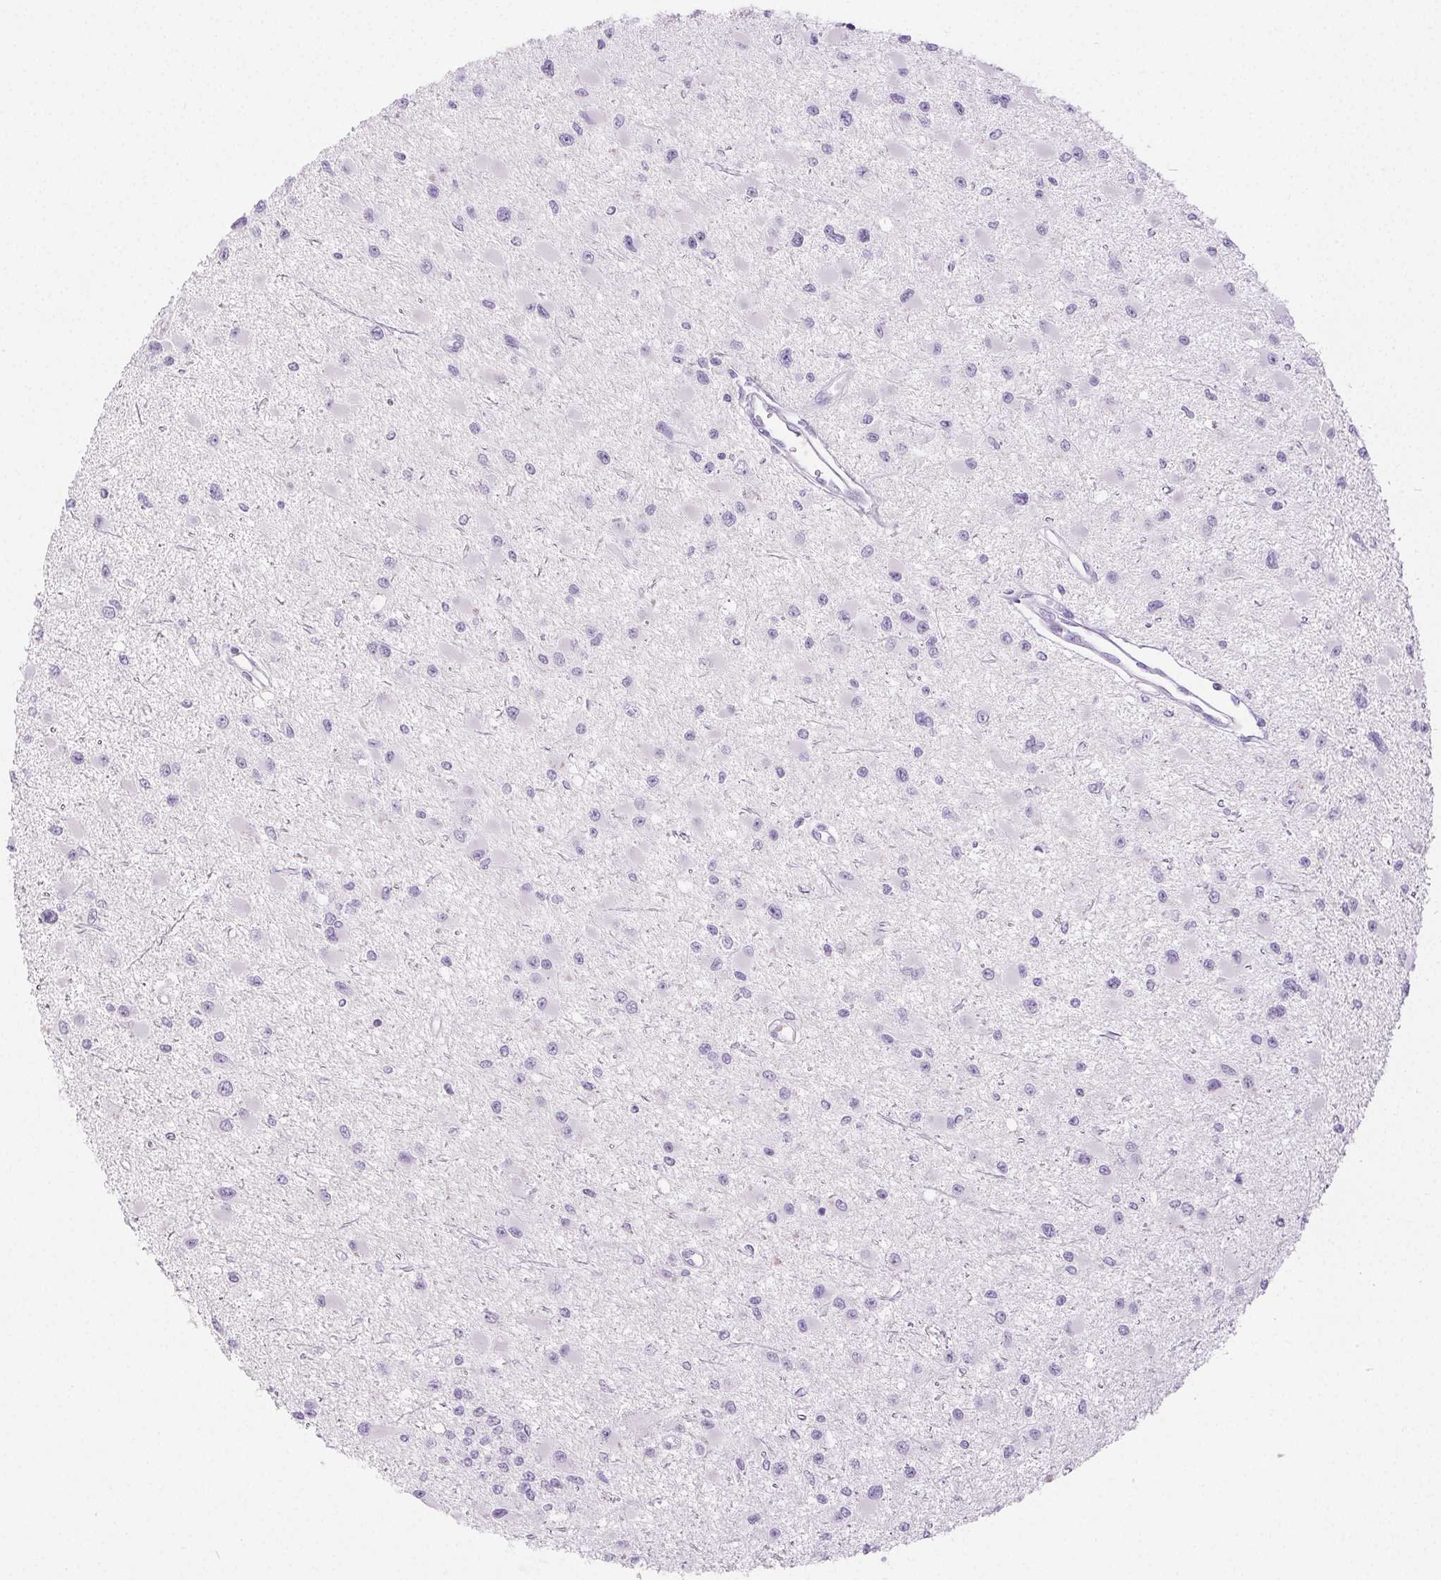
{"staining": {"intensity": "negative", "quantity": "none", "location": "none"}, "tissue": "glioma", "cell_type": "Tumor cells", "image_type": "cancer", "snomed": [{"axis": "morphology", "description": "Glioma, malignant, High grade"}, {"axis": "topography", "description": "Brain"}], "caption": "Immunohistochemical staining of glioma exhibits no significant positivity in tumor cells.", "gene": "SPRR3", "patient": {"sex": "male", "age": 54}}